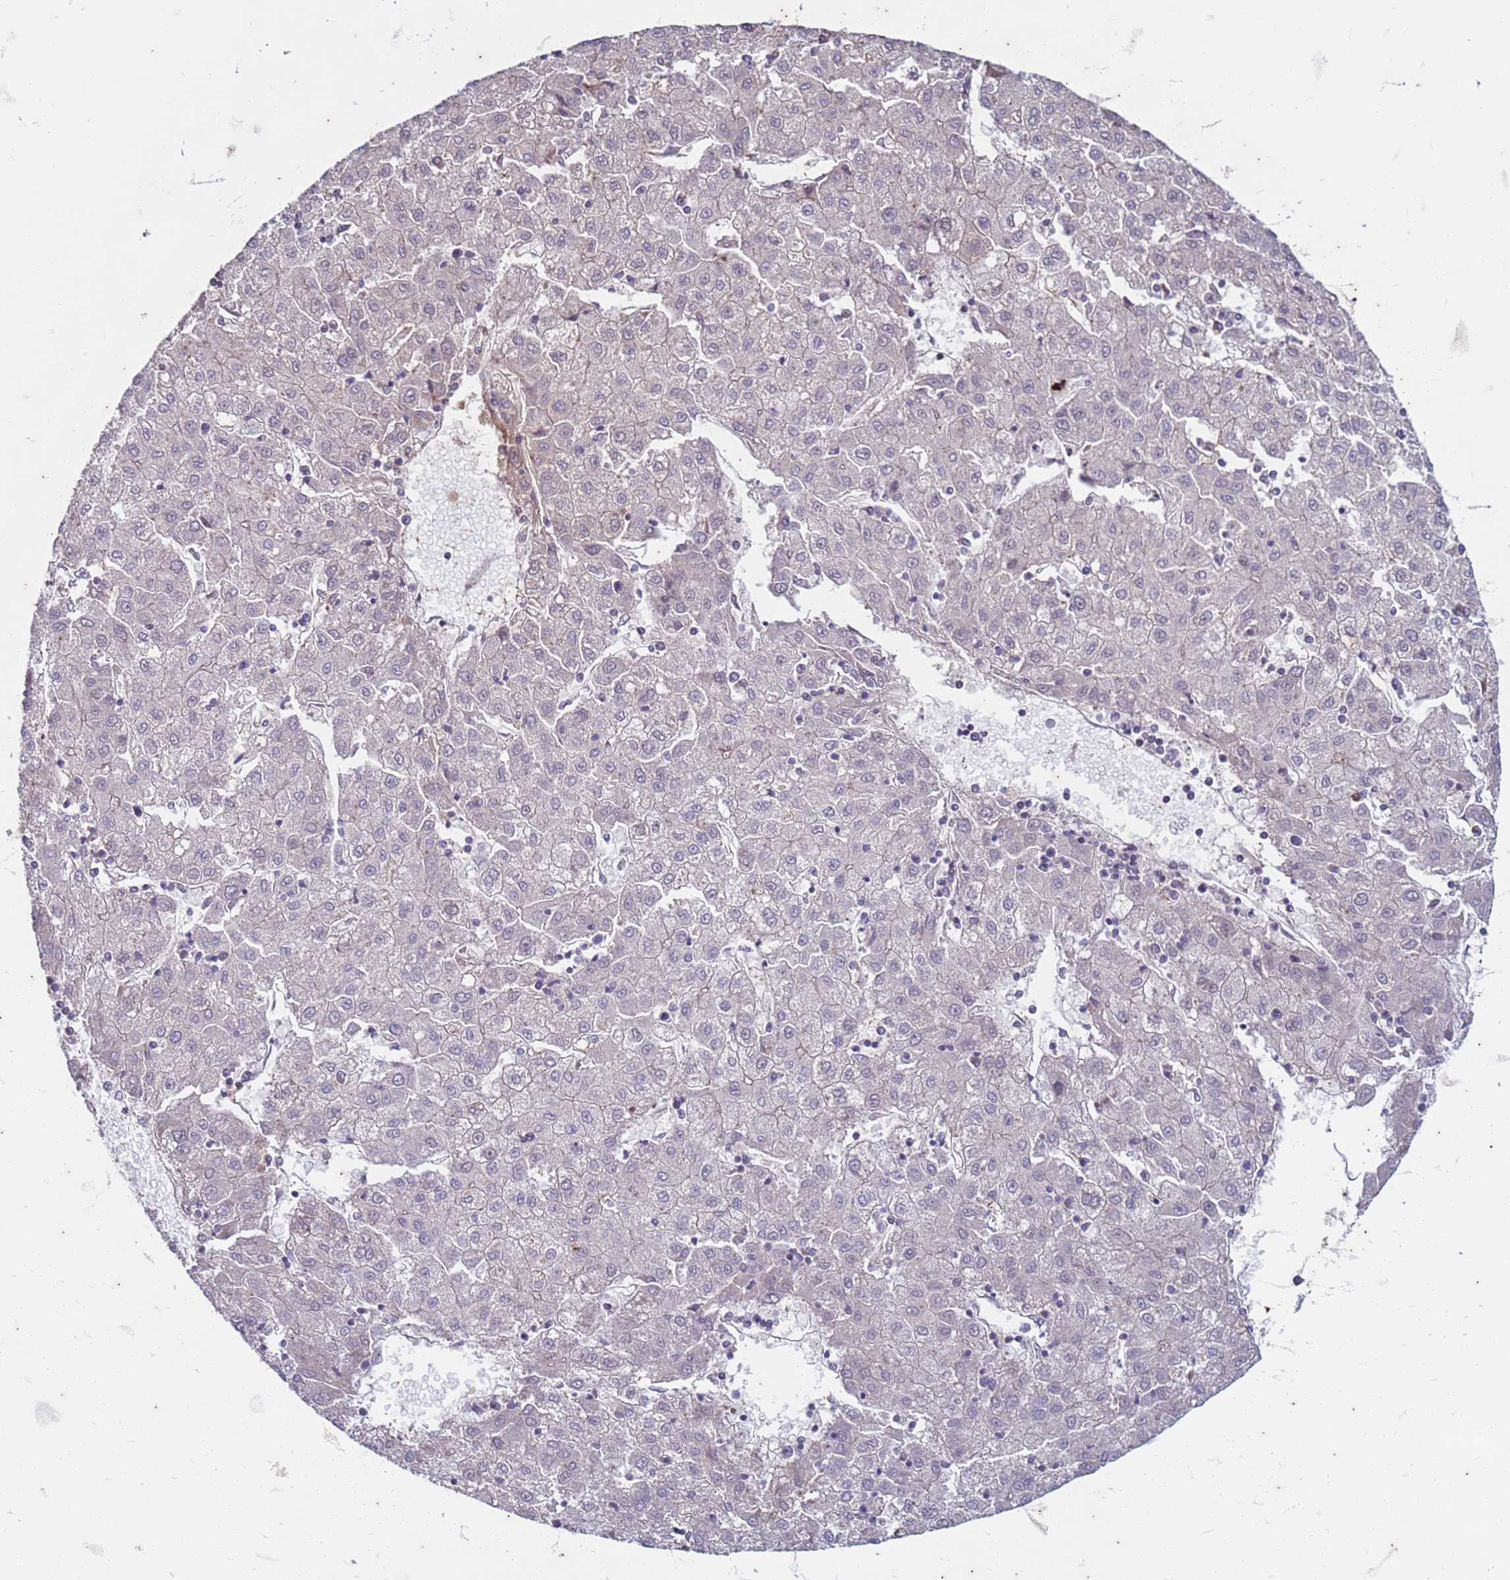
{"staining": {"intensity": "negative", "quantity": "none", "location": "none"}, "tissue": "liver cancer", "cell_type": "Tumor cells", "image_type": "cancer", "snomed": [{"axis": "morphology", "description": "Carcinoma, Hepatocellular, NOS"}, {"axis": "topography", "description": "Liver"}], "caption": "DAB (3,3'-diaminobenzidine) immunohistochemical staining of hepatocellular carcinoma (liver) shows no significant positivity in tumor cells.", "gene": "TRMT6", "patient": {"sex": "male", "age": 72}}